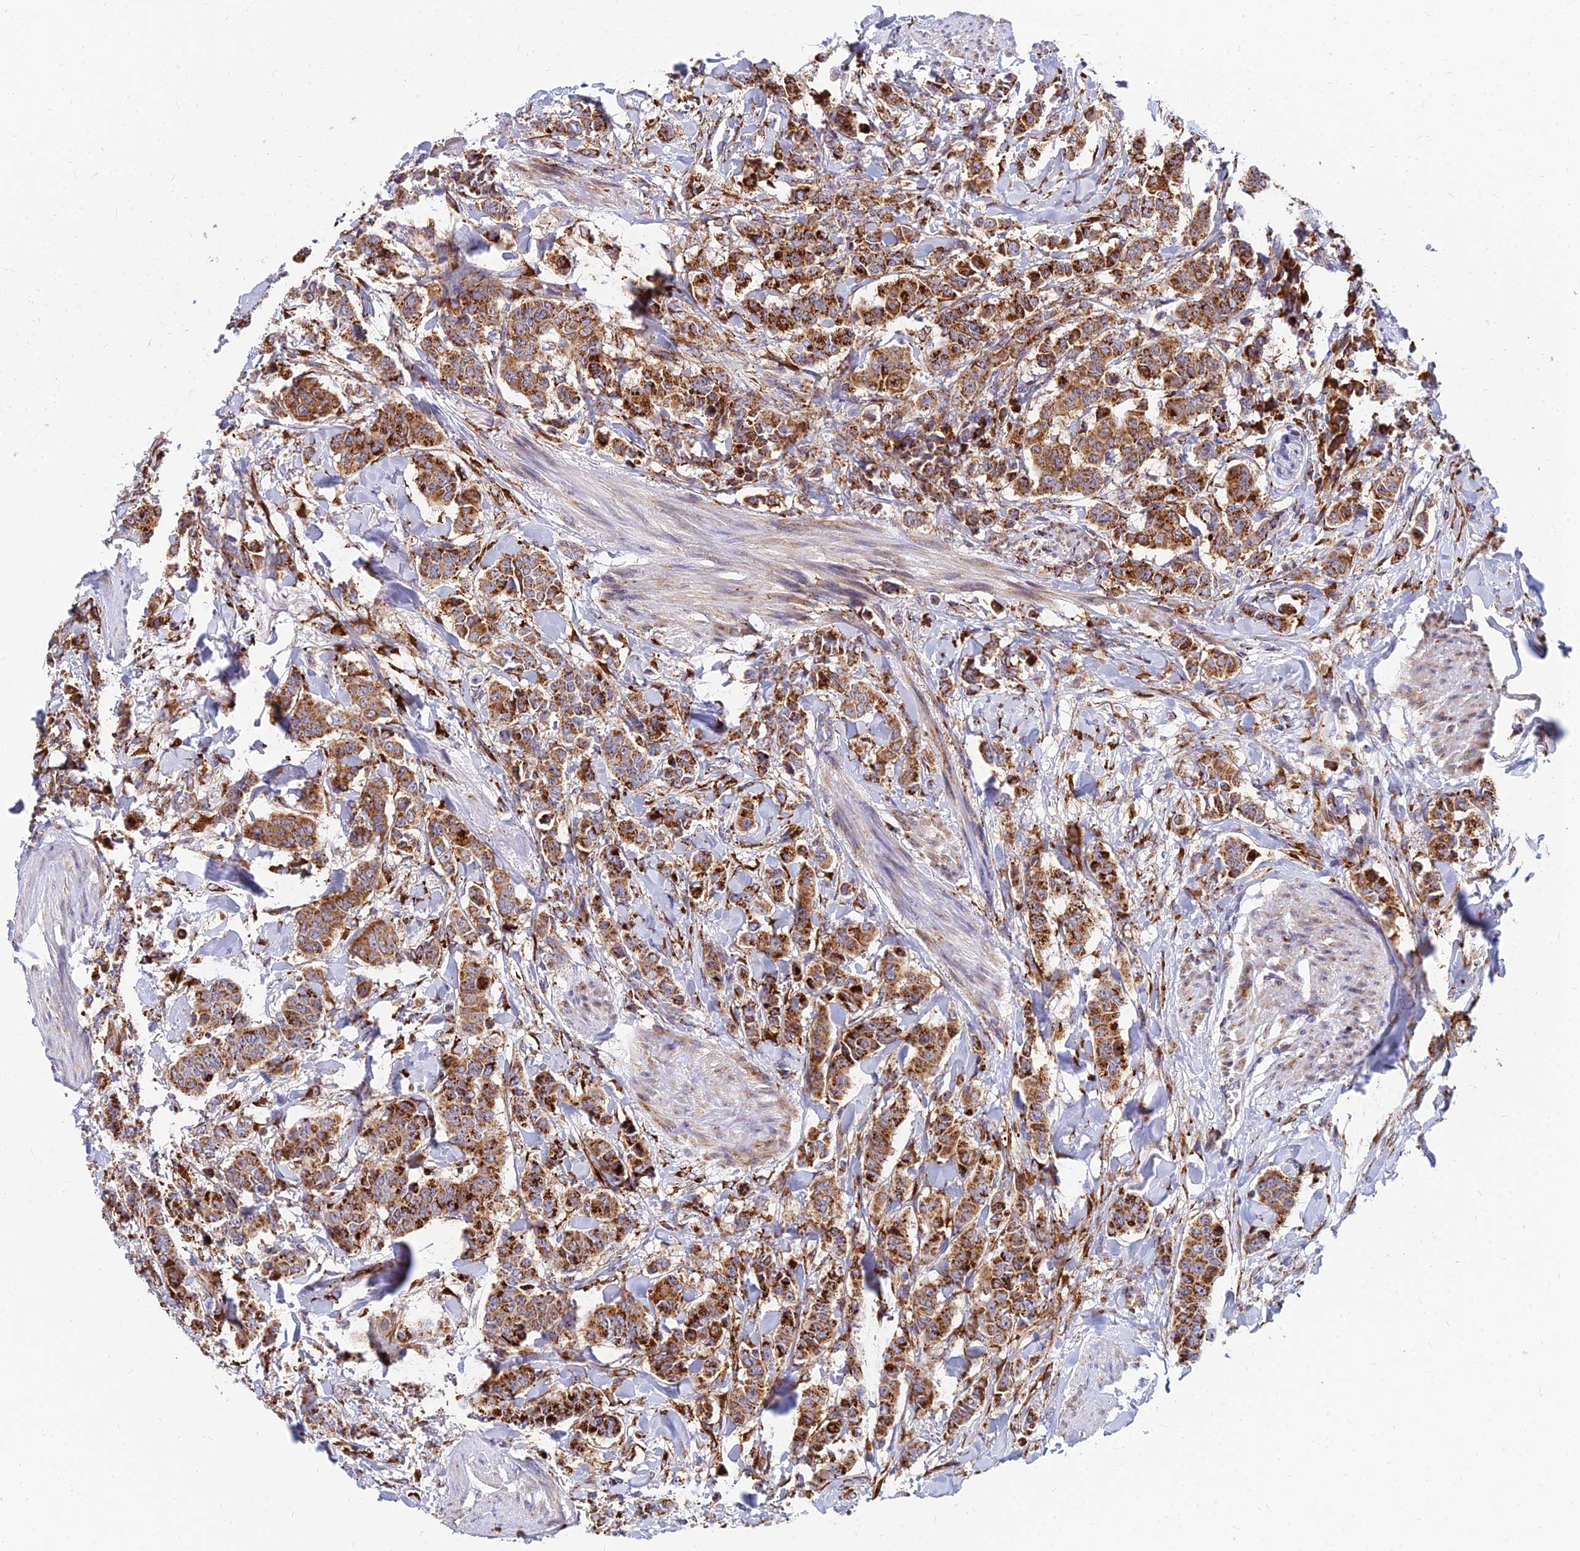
{"staining": {"intensity": "strong", "quantity": ">75%", "location": "cytoplasmic/membranous"}, "tissue": "breast cancer", "cell_type": "Tumor cells", "image_type": "cancer", "snomed": [{"axis": "morphology", "description": "Duct carcinoma"}, {"axis": "topography", "description": "Breast"}], "caption": "Breast cancer stained with a protein marker shows strong staining in tumor cells.", "gene": "CCT6B", "patient": {"sex": "female", "age": 40}}